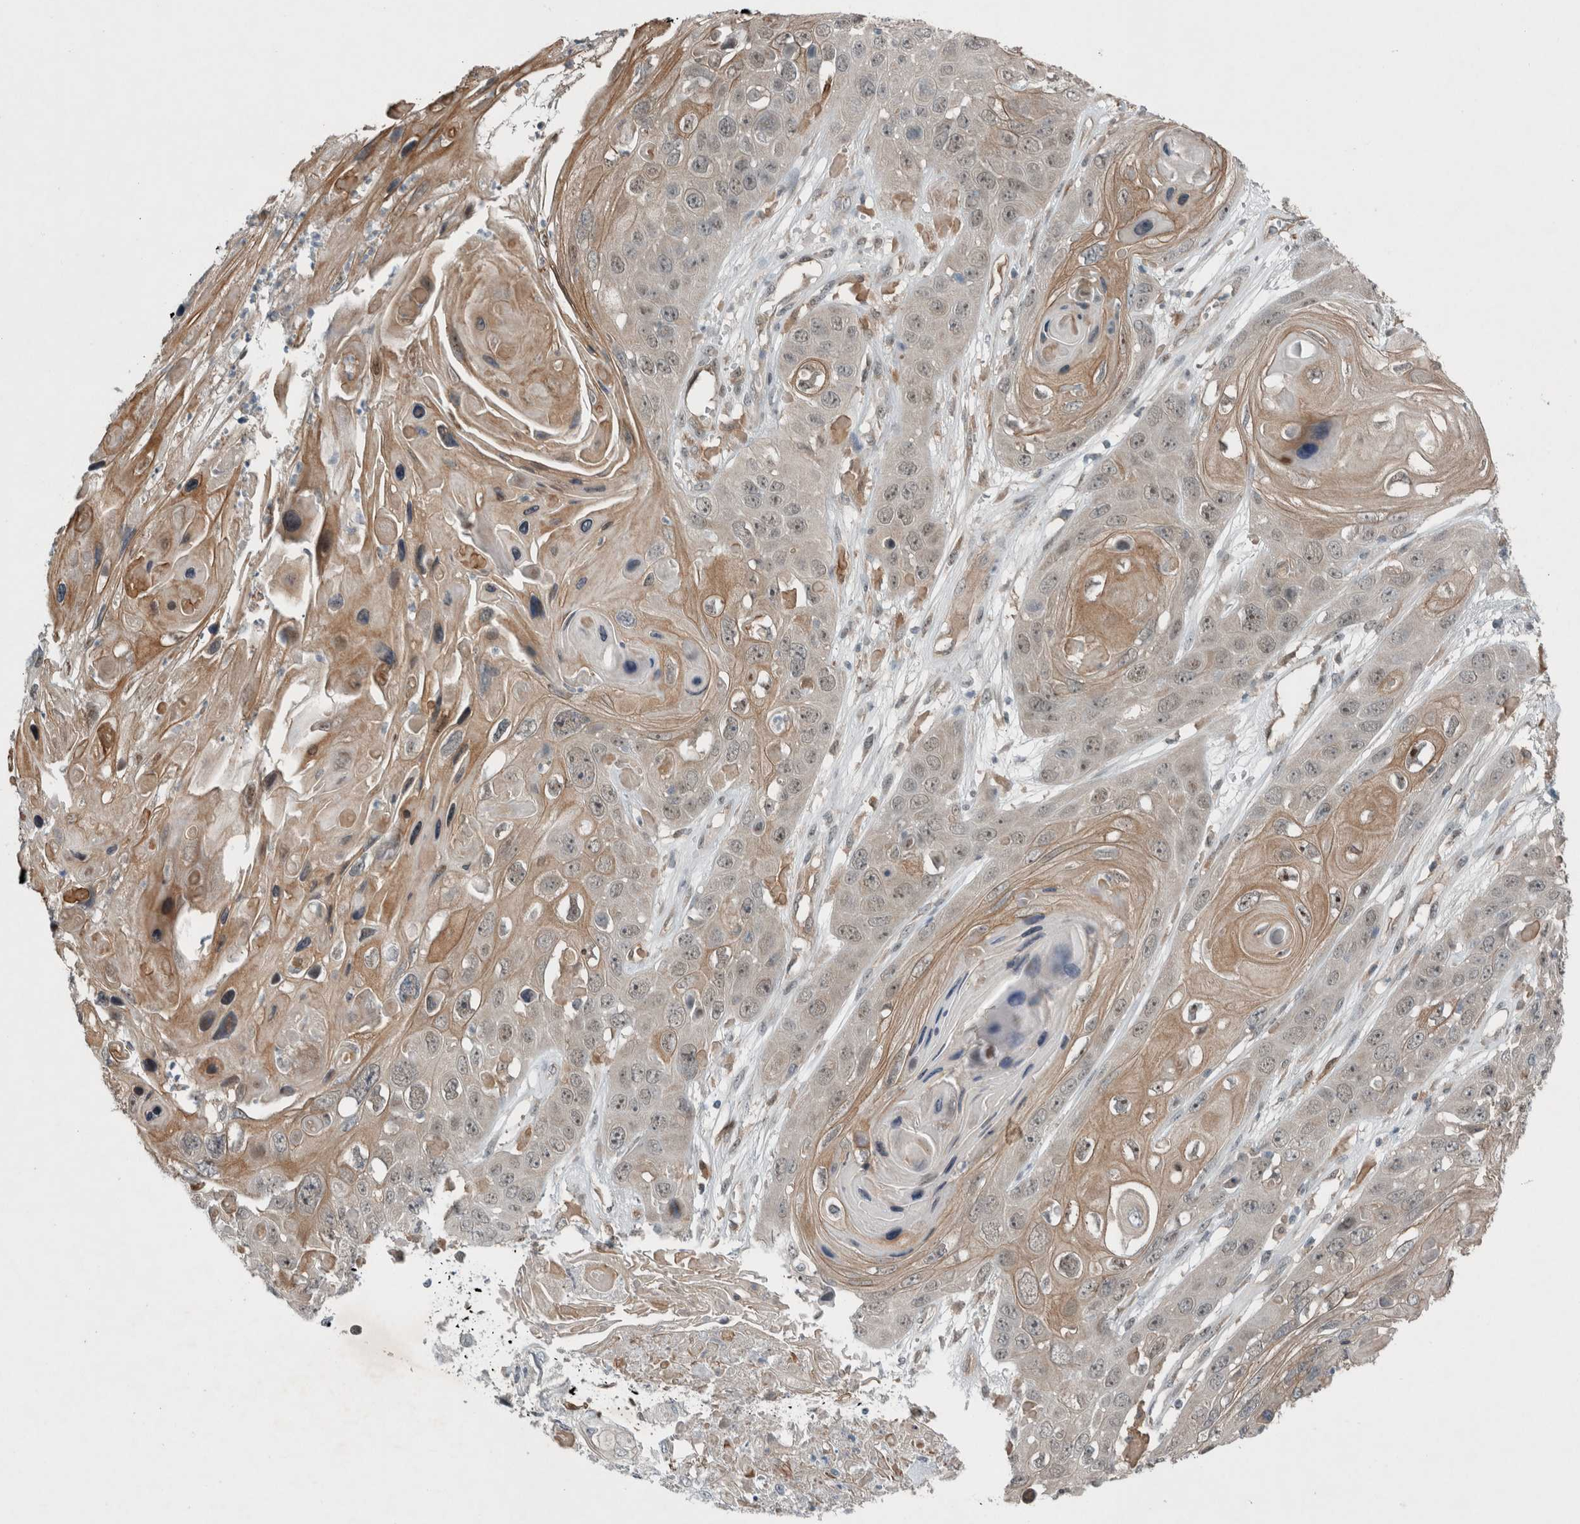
{"staining": {"intensity": "moderate", "quantity": "<25%", "location": "cytoplasmic/membranous"}, "tissue": "skin cancer", "cell_type": "Tumor cells", "image_type": "cancer", "snomed": [{"axis": "morphology", "description": "Squamous cell carcinoma, NOS"}, {"axis": "topography", "description": "Skin"}], "caption": "IHC (DAB) staining of human skin cancer exhibits moderate cytoplasmic/membranous protein staining in approximately <25% of tumor cells.", "gene": "RALGDS", "patient": {"sex": "male", "age": 55}}